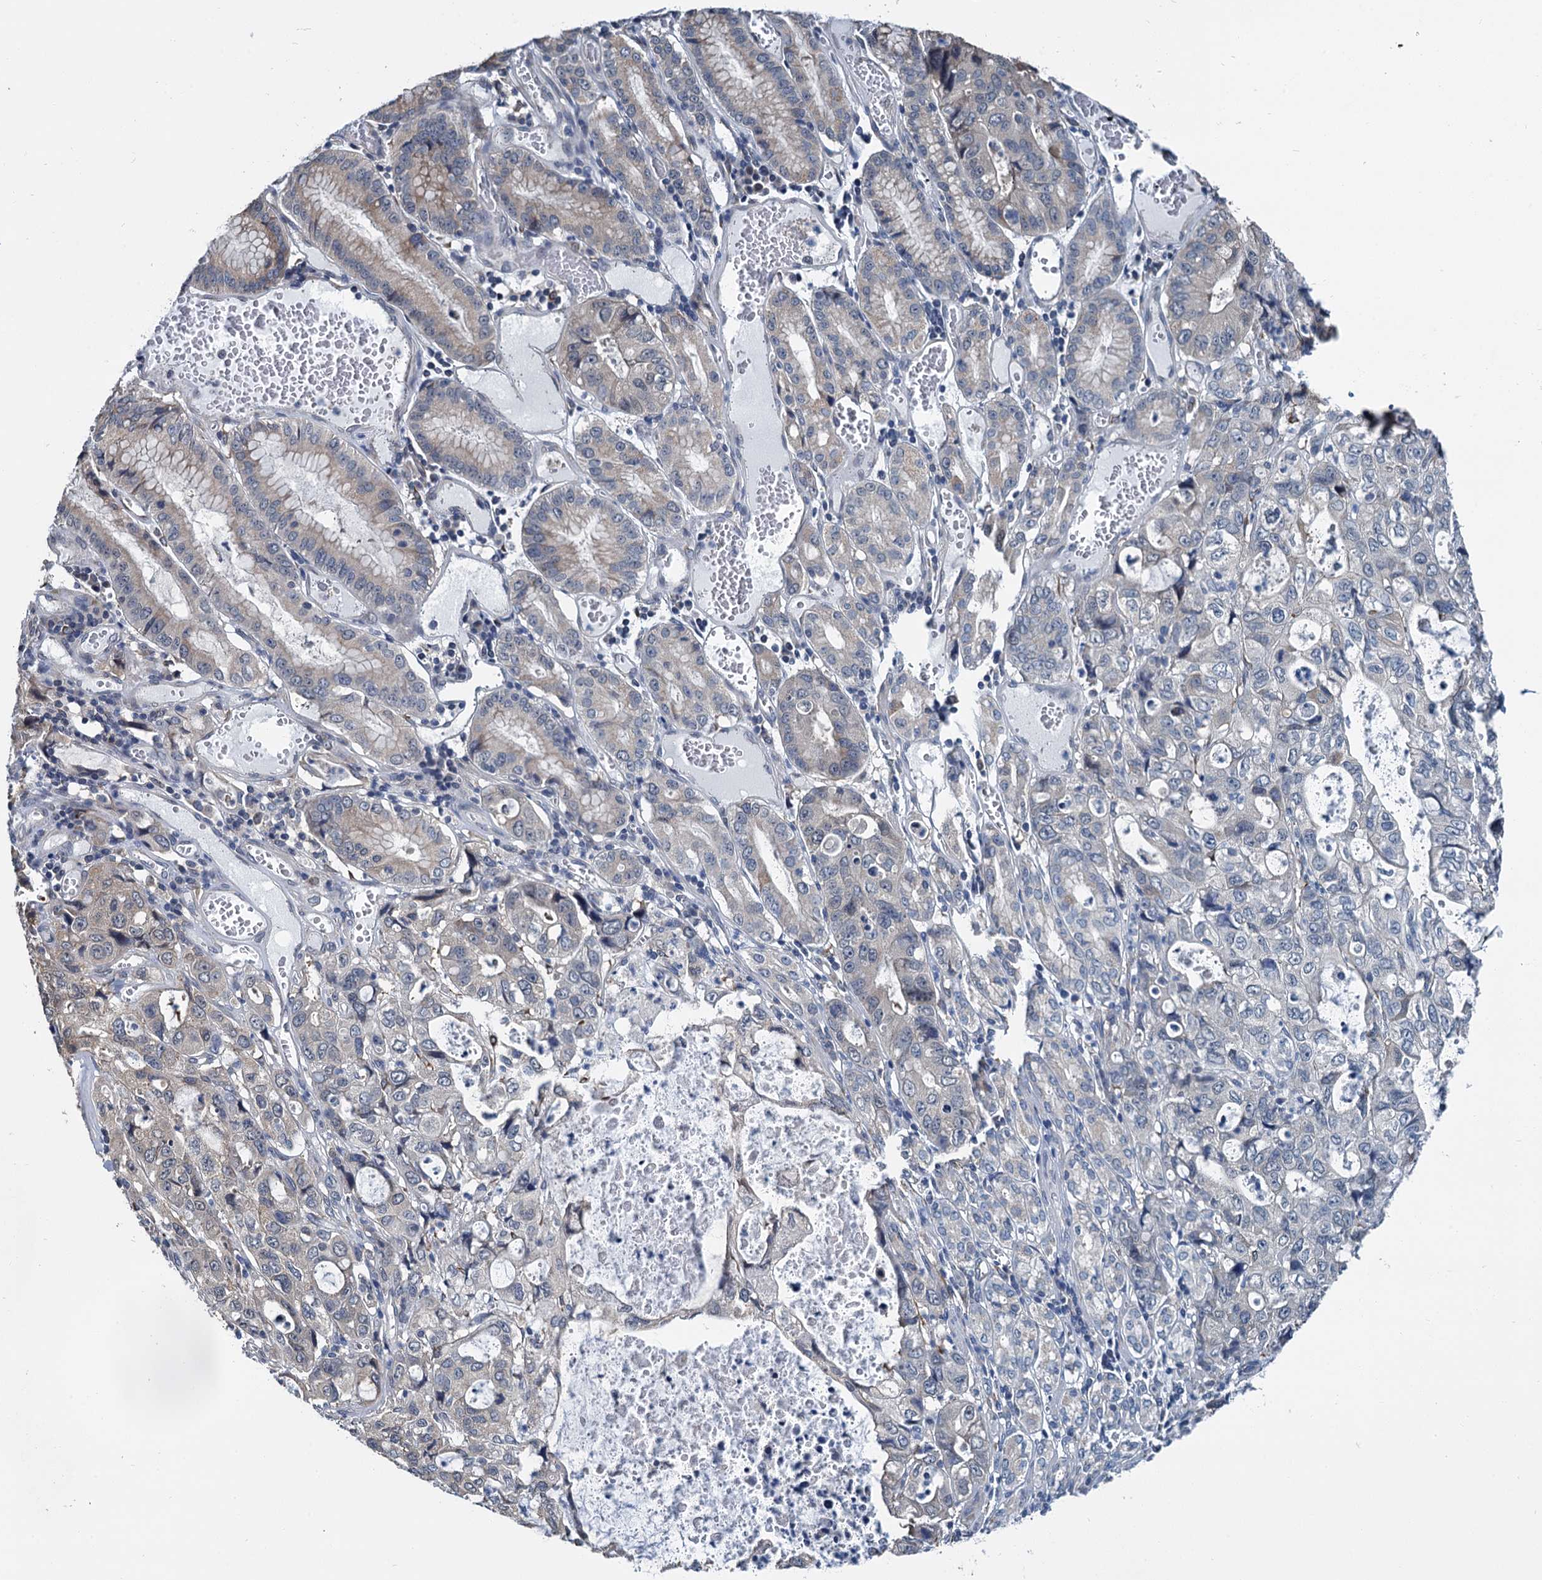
{"staining": {"intensity": "weak", "quantity": "<25%", "location": "cytoplasmic/membranous"}, "tissue": "stomach cancer", "cell_type": "Tumor cells", "image_type": "cancer", "snomed": [{"axis": "morphology", "description": "Adenocarcinoma, NOS"}, {"axis": "topography", "description": "Stomach, upper"}], "caption": "Stomach cancer was stained to show a protein in brown. There is no significant expression in tumor cells.", "gene": "MIOX", "patient": {"sex": "female", "age": 52}}